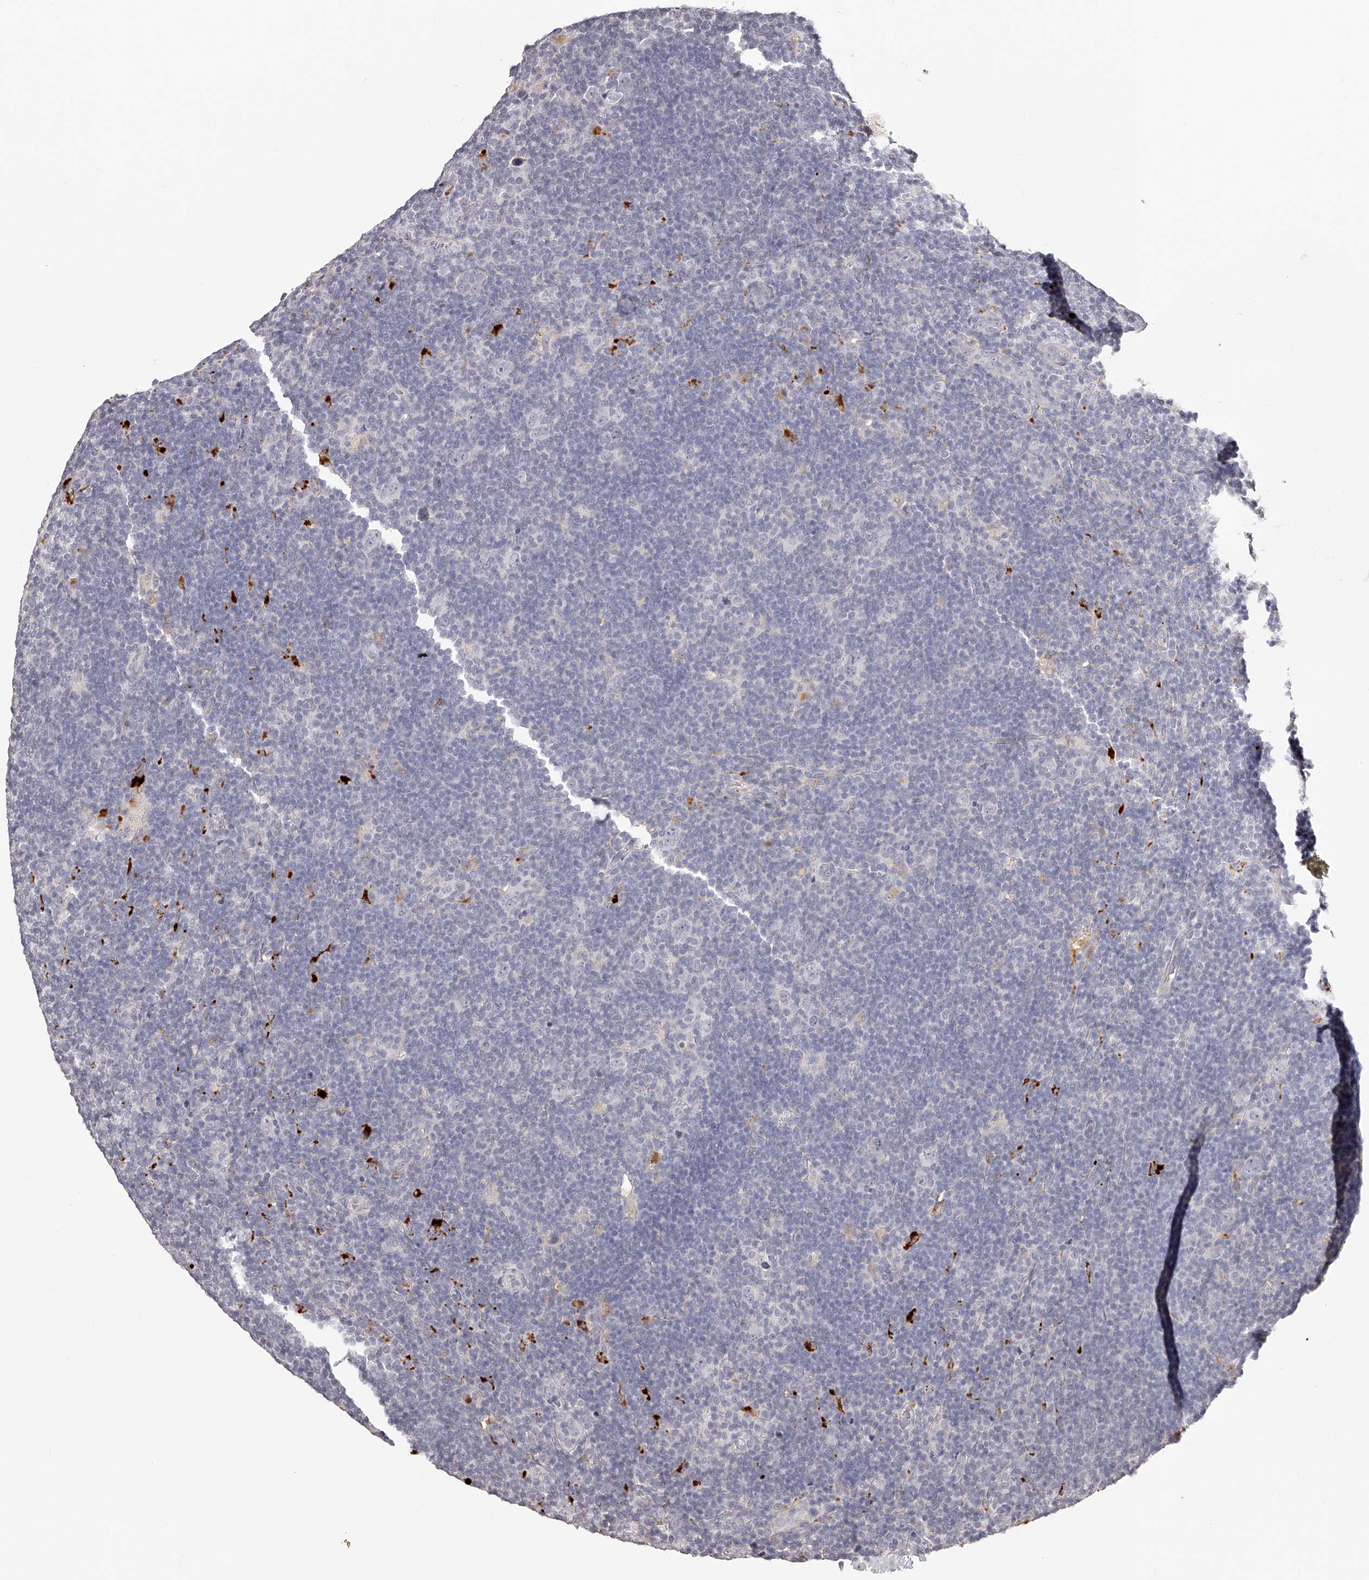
{"staining": {"intensity": "negative", "quantity": "none", "location": "none"}, "tissue": "lymphoma", "cell_type": "Tumor cells", "image_type": "cancer", "snomed": [{"axis": "morphology", "description": "Hodgkin's disease, NOS"}, {"axis": "topography", "description": "Lymph node"}], "caption": "Tumor cells show no significant protein expression in lymphoma.", "gene": "SLC35D3", "patient": {"sex": "female", "age": 57}}